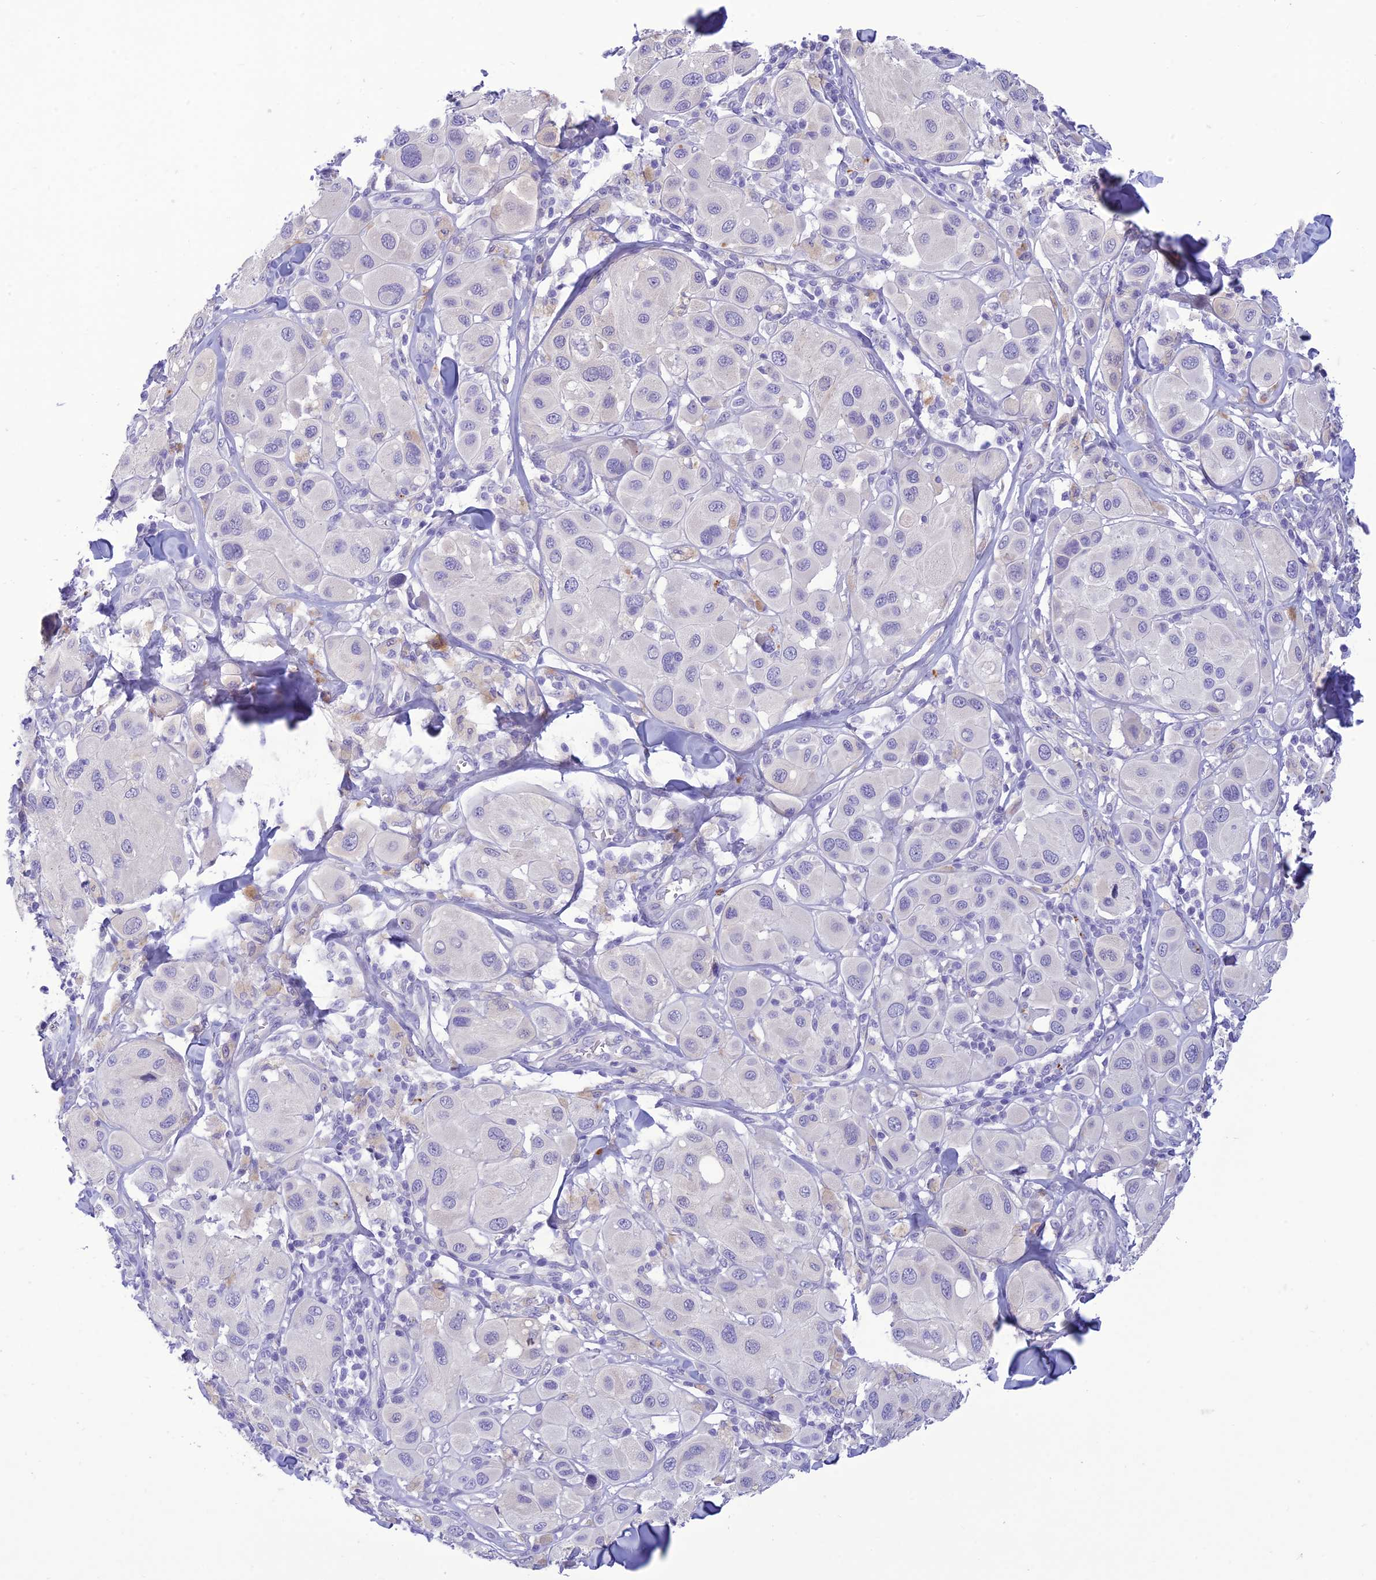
{"staining": {"intensity": "negative", "quantity": "none", "location": "none"}, "tissue": "melanoma", "cell_type": "Tumor cells", "image_type": "cancer", "snomed": [{"axis": "morphology", "description": "Malignant melanoma, Metastatic site"}, {"axis": "topography", "description": "Skin"}], "caption": "Tumor cells are negative for brown protein staining in malignant melanoma (metastatic site). (Stains: DAB immunohistochemistry (IHC) with hematoxylin counter stain, Microscopy: brightfield microscopy at high magnification).", "gene": "DHDH", "patient": {"sex": "male", "age": 41}}